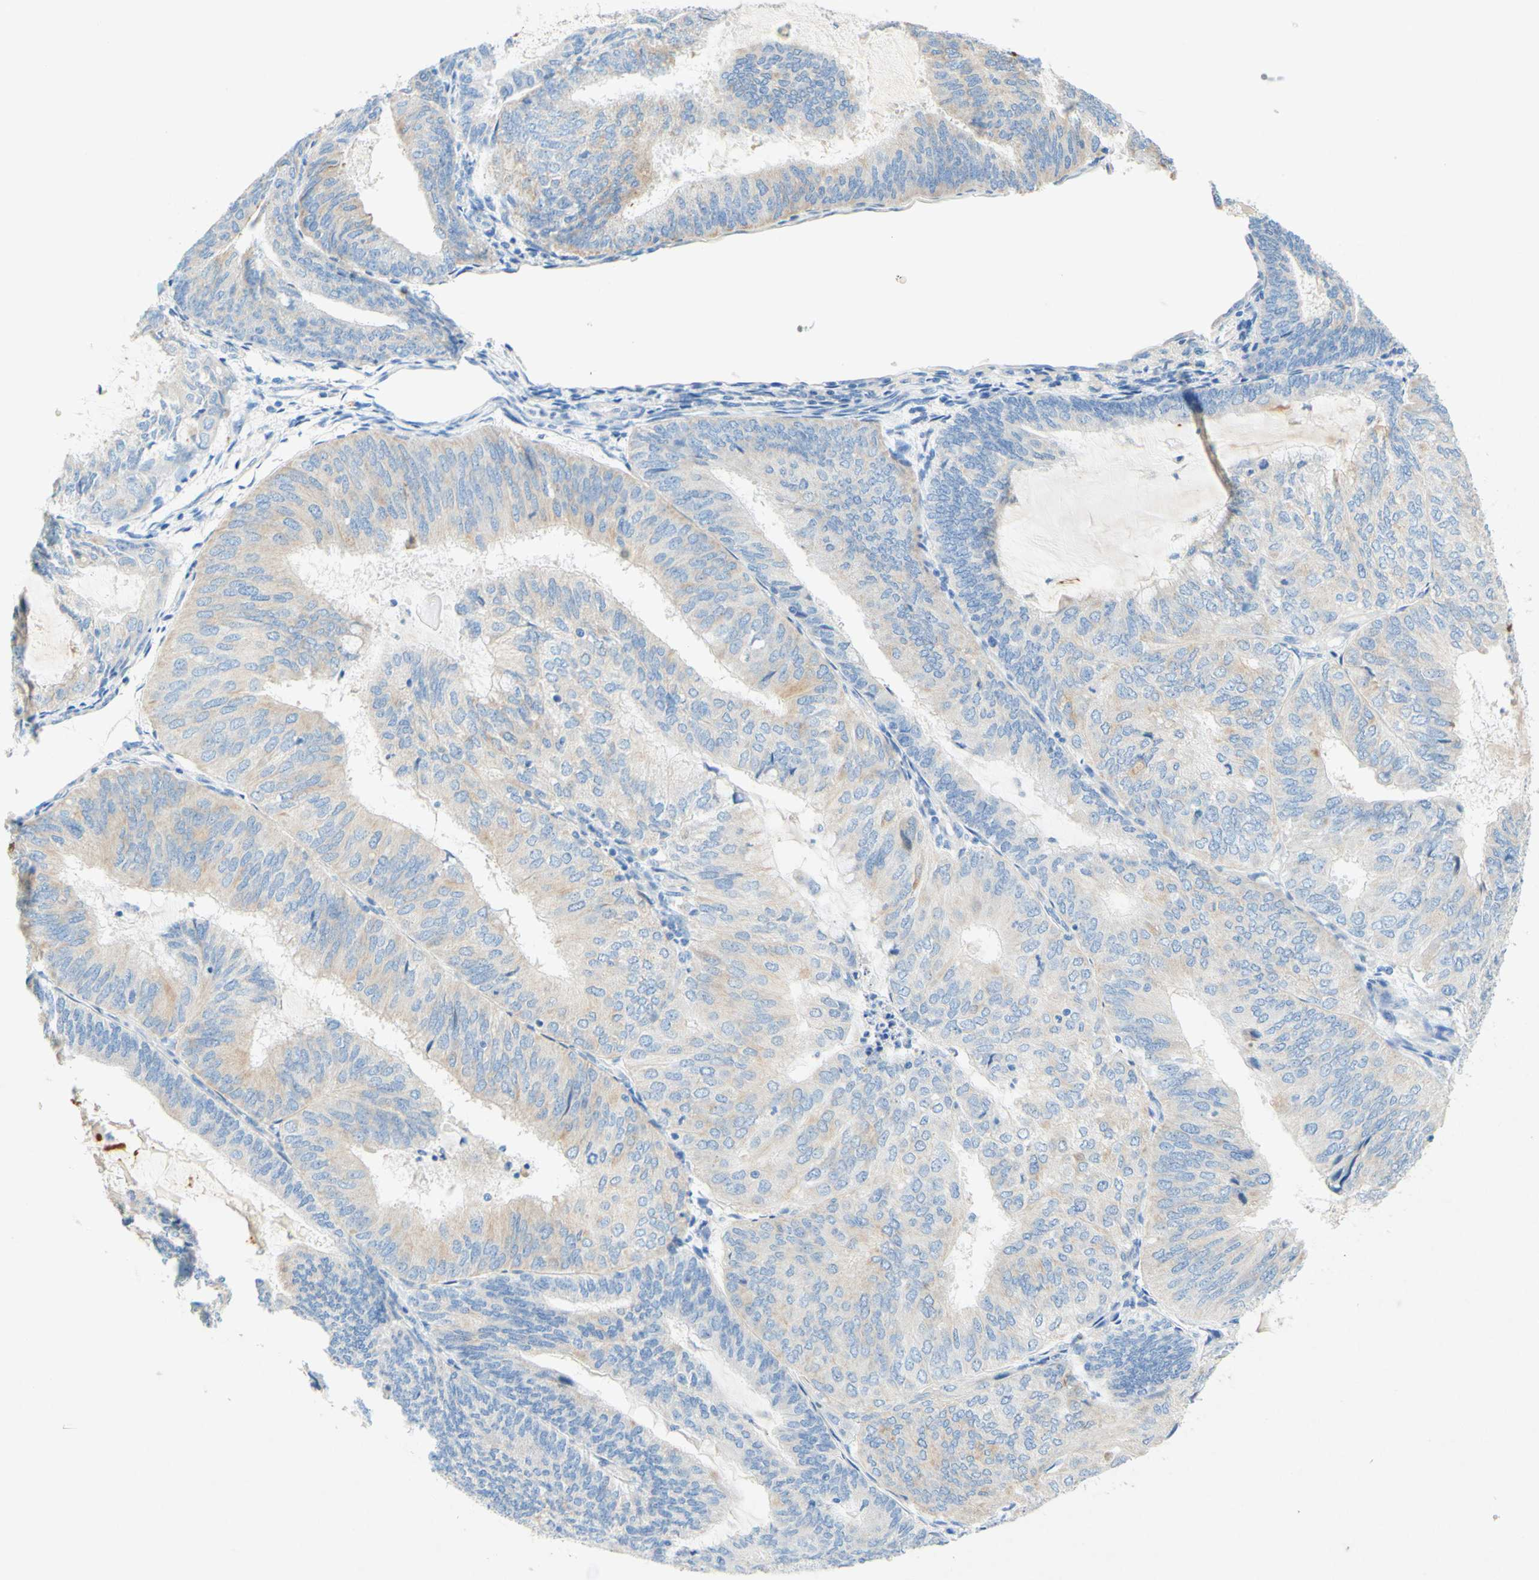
{"staining": {"intensity": "weak", "quantity": "25%-75%", "location": "cytoplasmic/membranous"}, "tissue": "endometrial cancer", "cell_type": "Tumor cells", "image_type": "cancer", "snomed": [{"axis": "morphology", "description": "Adenocarcinoma, NOS"}, {"axis": "topography", "description": "Endometrium"}], "caption": "Immunohistochemical staining of endometrial adenocarcinoma demonstrates low levels of weak cytoplasmic/membranous positivity in about 25%-75% of tumor cells.", "gene": "SLC46A1", "patient": {"sex": "female", "age": 81}}